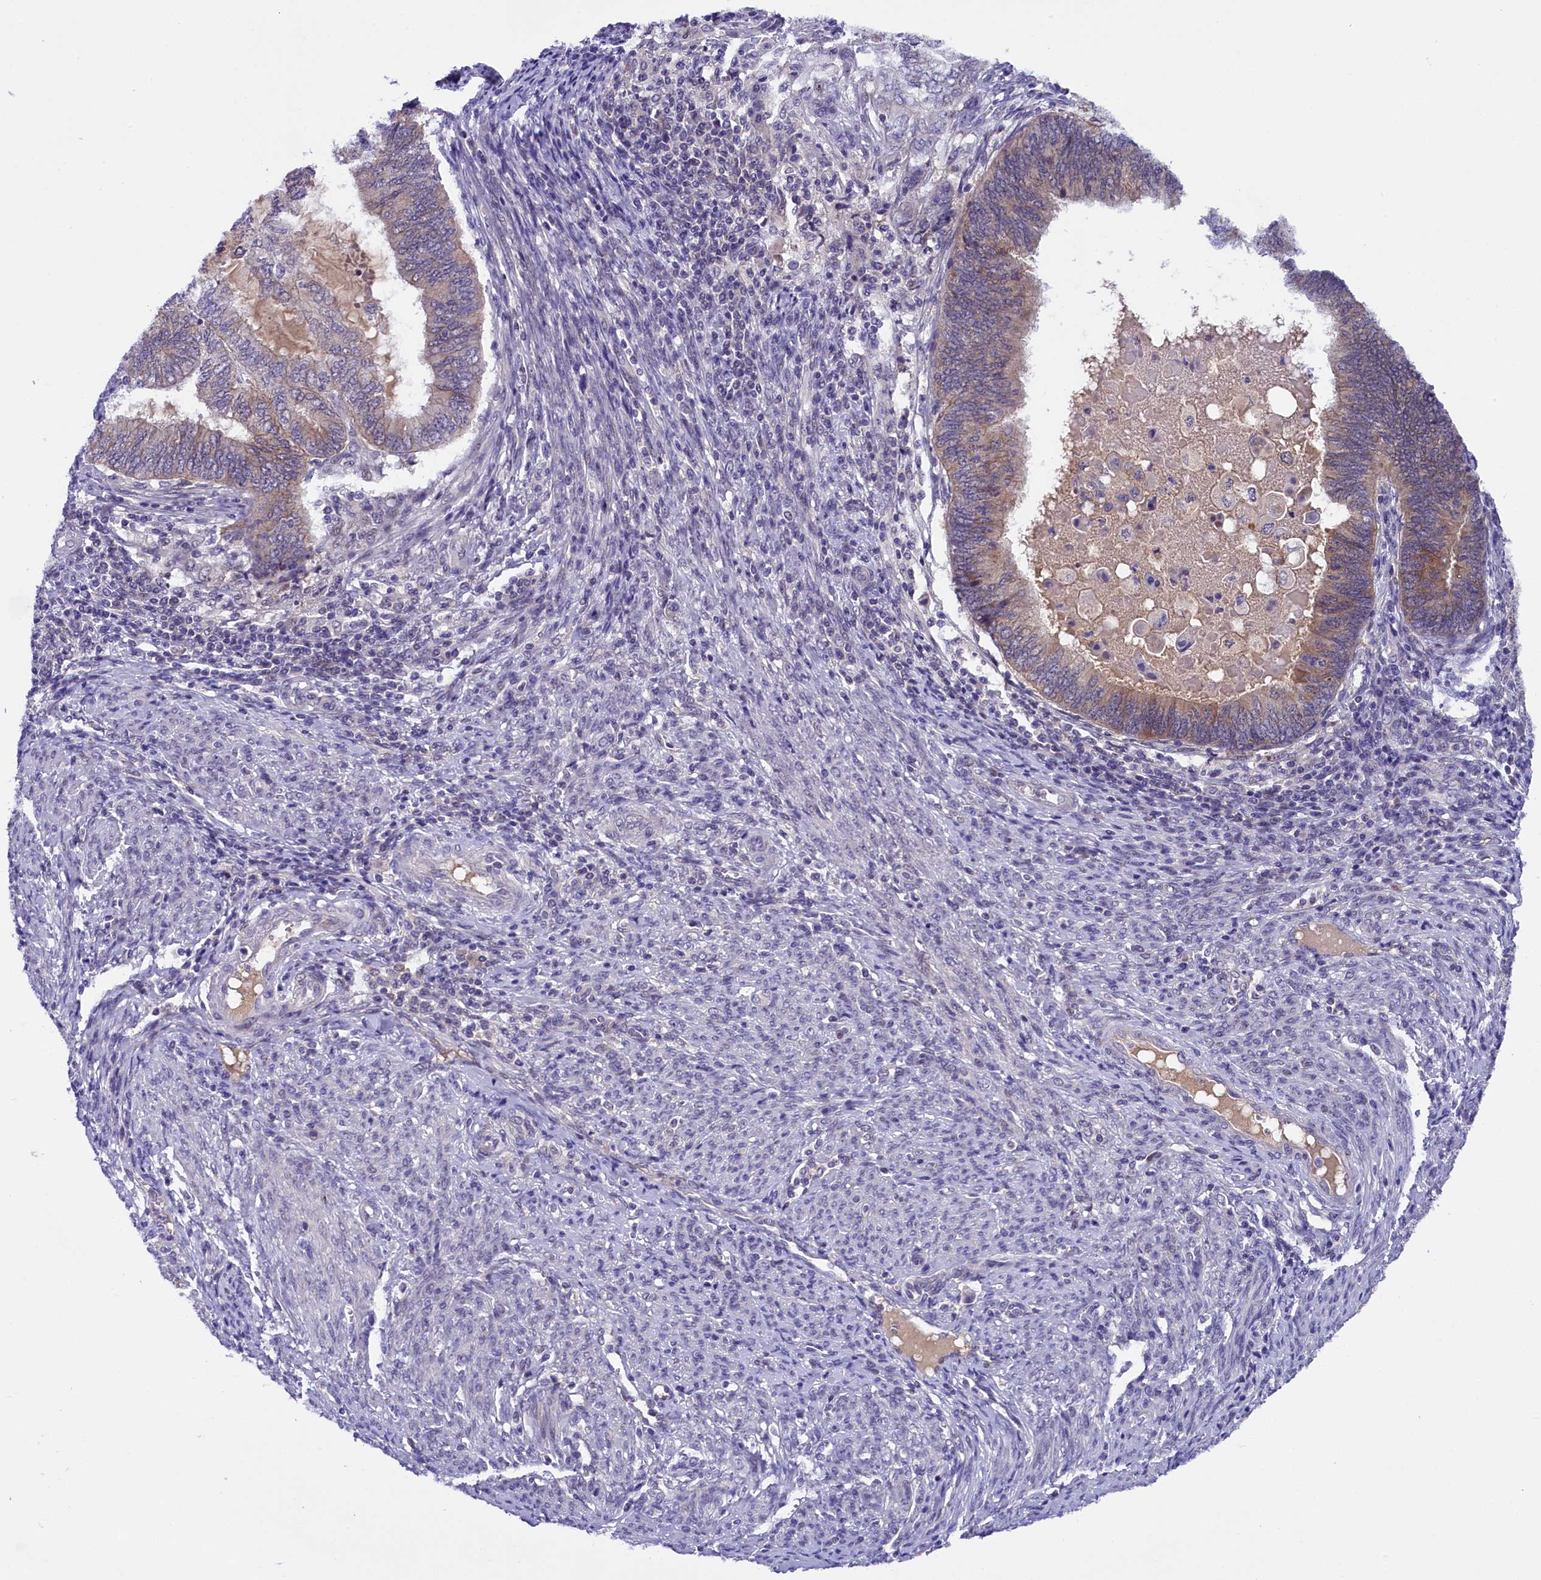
{"staining": {"intensity": "moderate", "quantity": "<25%", "location": "cytoplasmic/membranous"}, "tissue": "endometrial cancer", "cell_type": "Tumor cells", "image_type": "cancer", "snomed": [{"axis": "morphology", "description": "Adenocarcinoma, NOS"}, {"axis": "topography", "description": "Uterus"}, {"axis": "topography", "description": "Endometrium"}], "caption": "Immunohistochemistry (IHC) (DAB (3,3'-diaminobenzidine)) staining of human endometrial adenocarcinoma exhibits moderate cytoplasmic/membranous protein expression in about <25% of tumor cells. The protein is shown in brown color, while the nuclei are stained blue.", "gene": "ENKD1", "patient": {"sex": "female", "age": 70}}